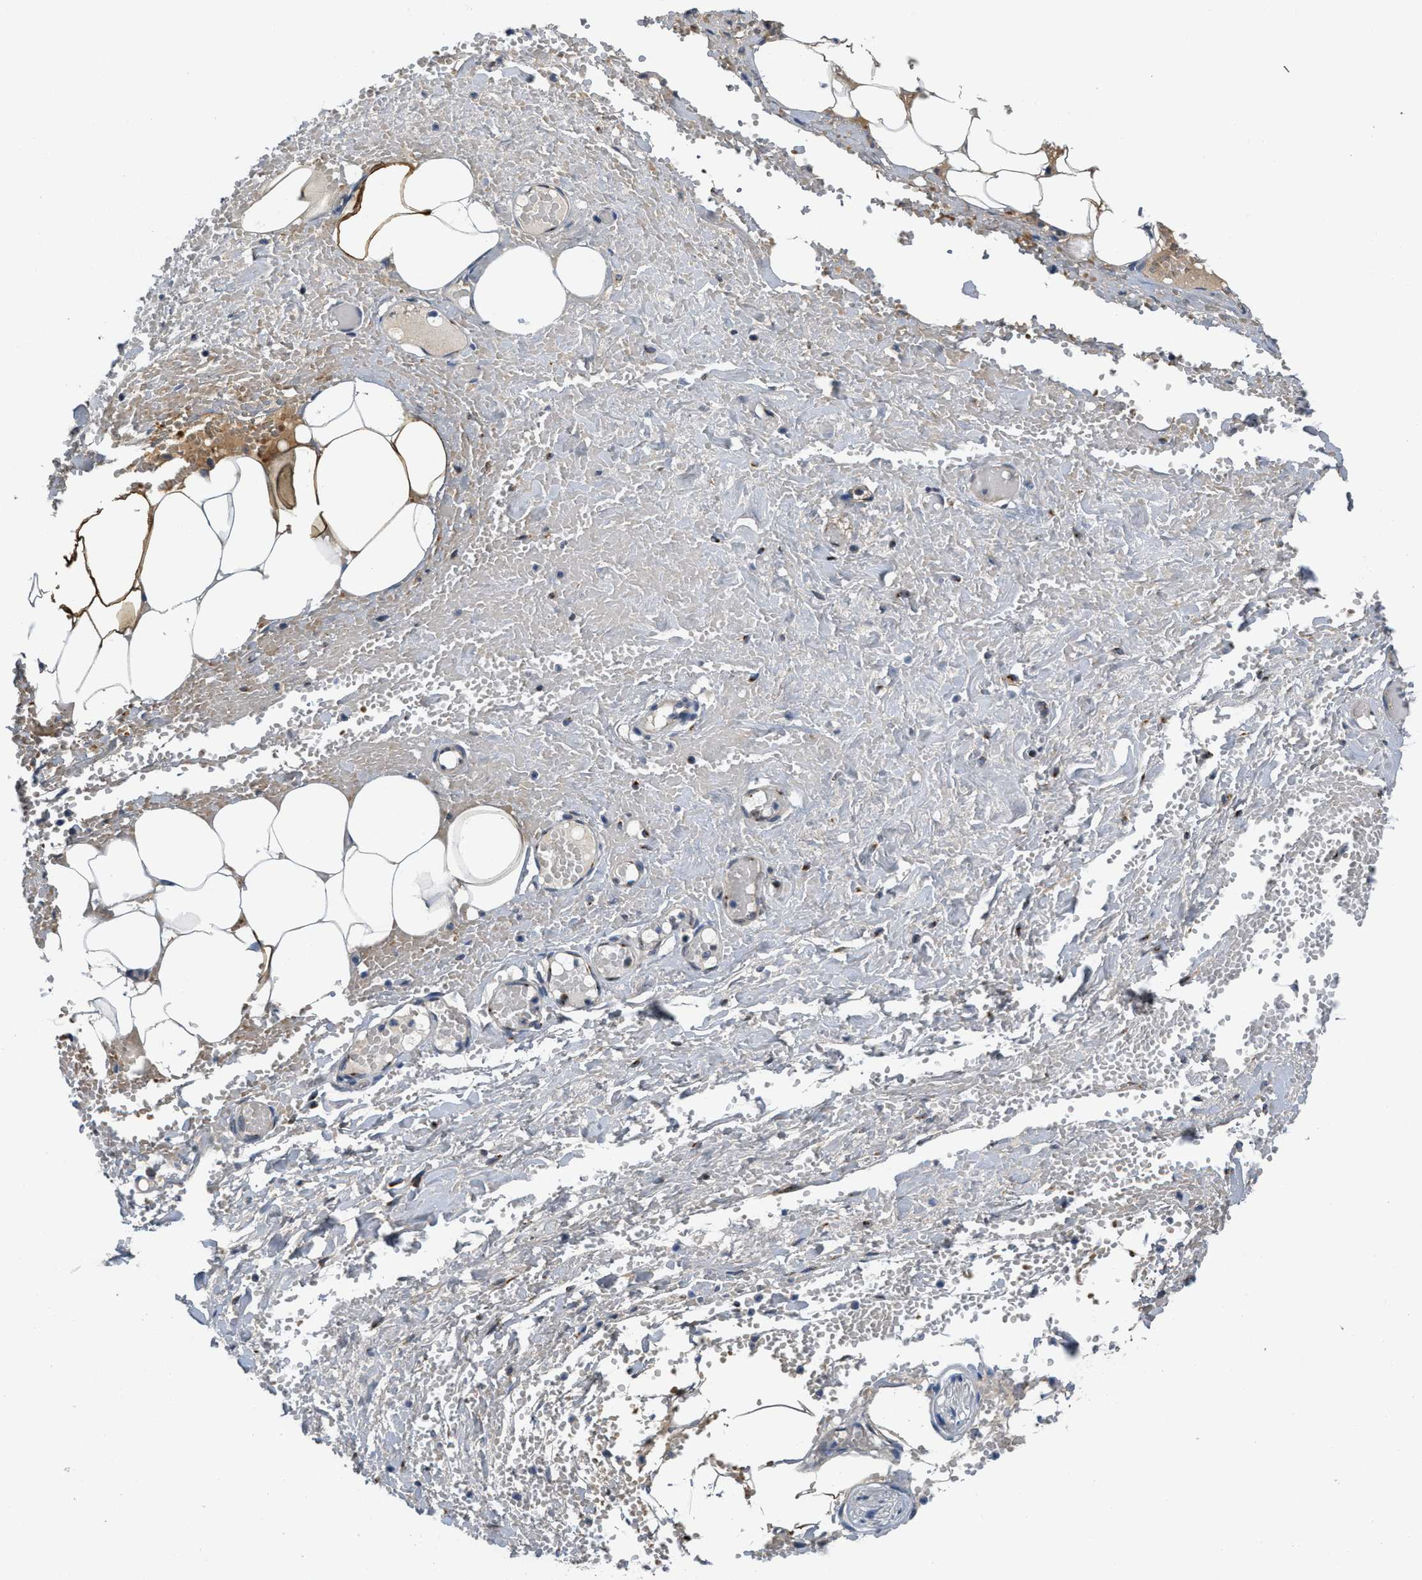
{"staining": {"intensity": "moderate", "quantity": ">75%", "location": "cytoplasmic/membranous"}, "tissue": "adipose tissue", "cell_type": "Adipocytes", "image_type": "normal", "snomed": [{"axis": "morphology", "description": "Normal tissue, NOS"}, {"axis": "topography", "description": "Soft tissue"}, {"axis": "topography", "description": "Vascular tissue"}], "caption": "DAB (3,3'-diaminobenzidine) immunohistochemical staining of unremarkable adipose tissue exhibits moderate cytoplasmic/membranous protein expression in about >75% of adipocytes.", "gene": "ZNF70", "patient": {"sex": "female", "age": 35}}